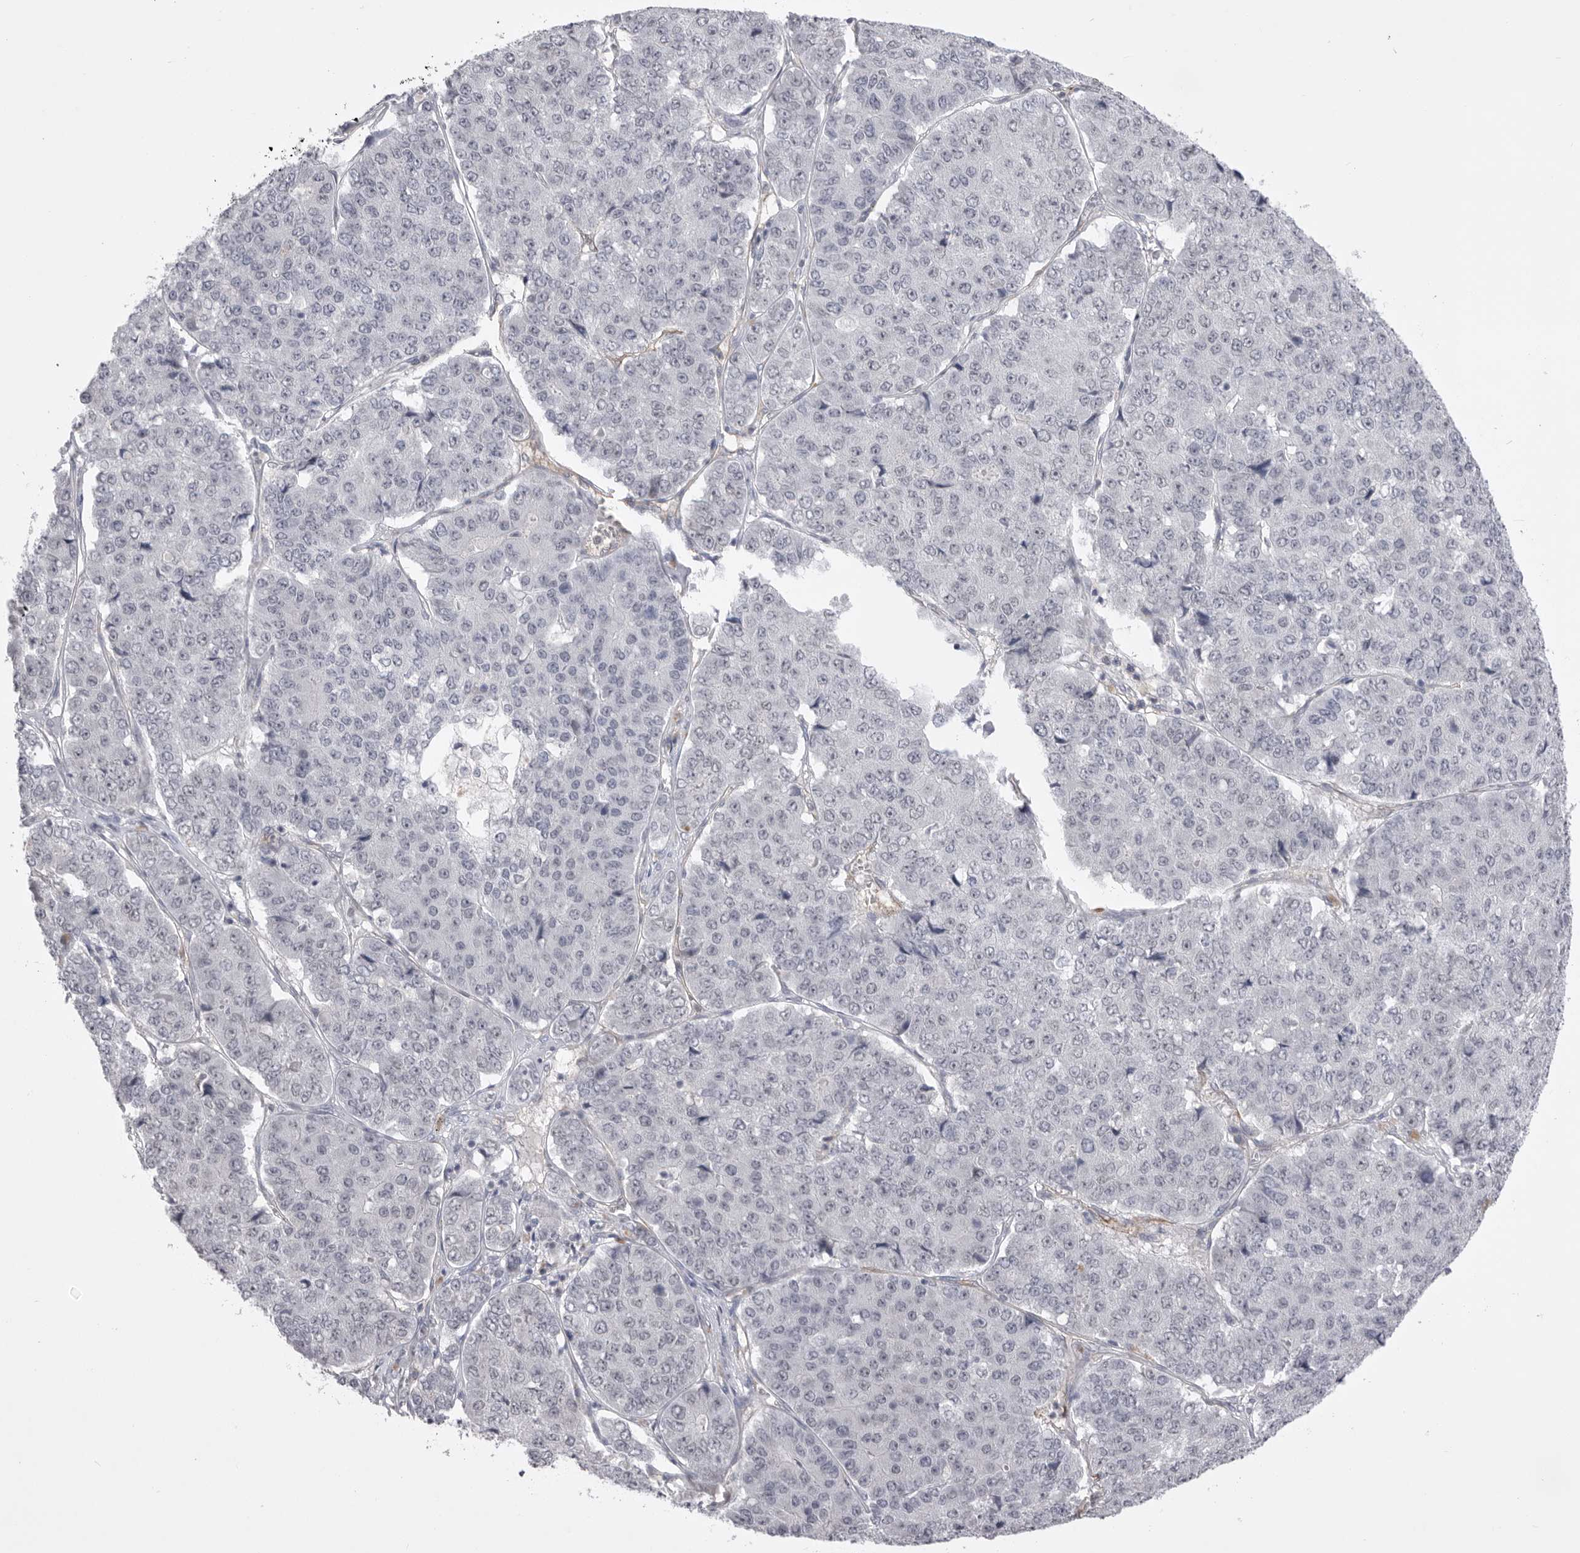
{"staining": {"intensity": "negative", "quantity": "none", "location": "none"}, "tissue": "pancreatic cancer", "cell_type": "Tumor cells", "image_type": "cancer", "snomed": [{"axis": "morphology", "description": "Adenocarcinoma, NOS"}, {"axis": "topography", "description": "Pancreas"}], "caption": "An immunohistochemistry (IHC) photomicrograph of pancreatic cancer (adenocarcinoma) is shown. There is no staining in tumor cells of pancreatic cancer (adenocarcinoma).", "gene": "ZBTB7B", "patient": {"sex": "male", "age": 50}}